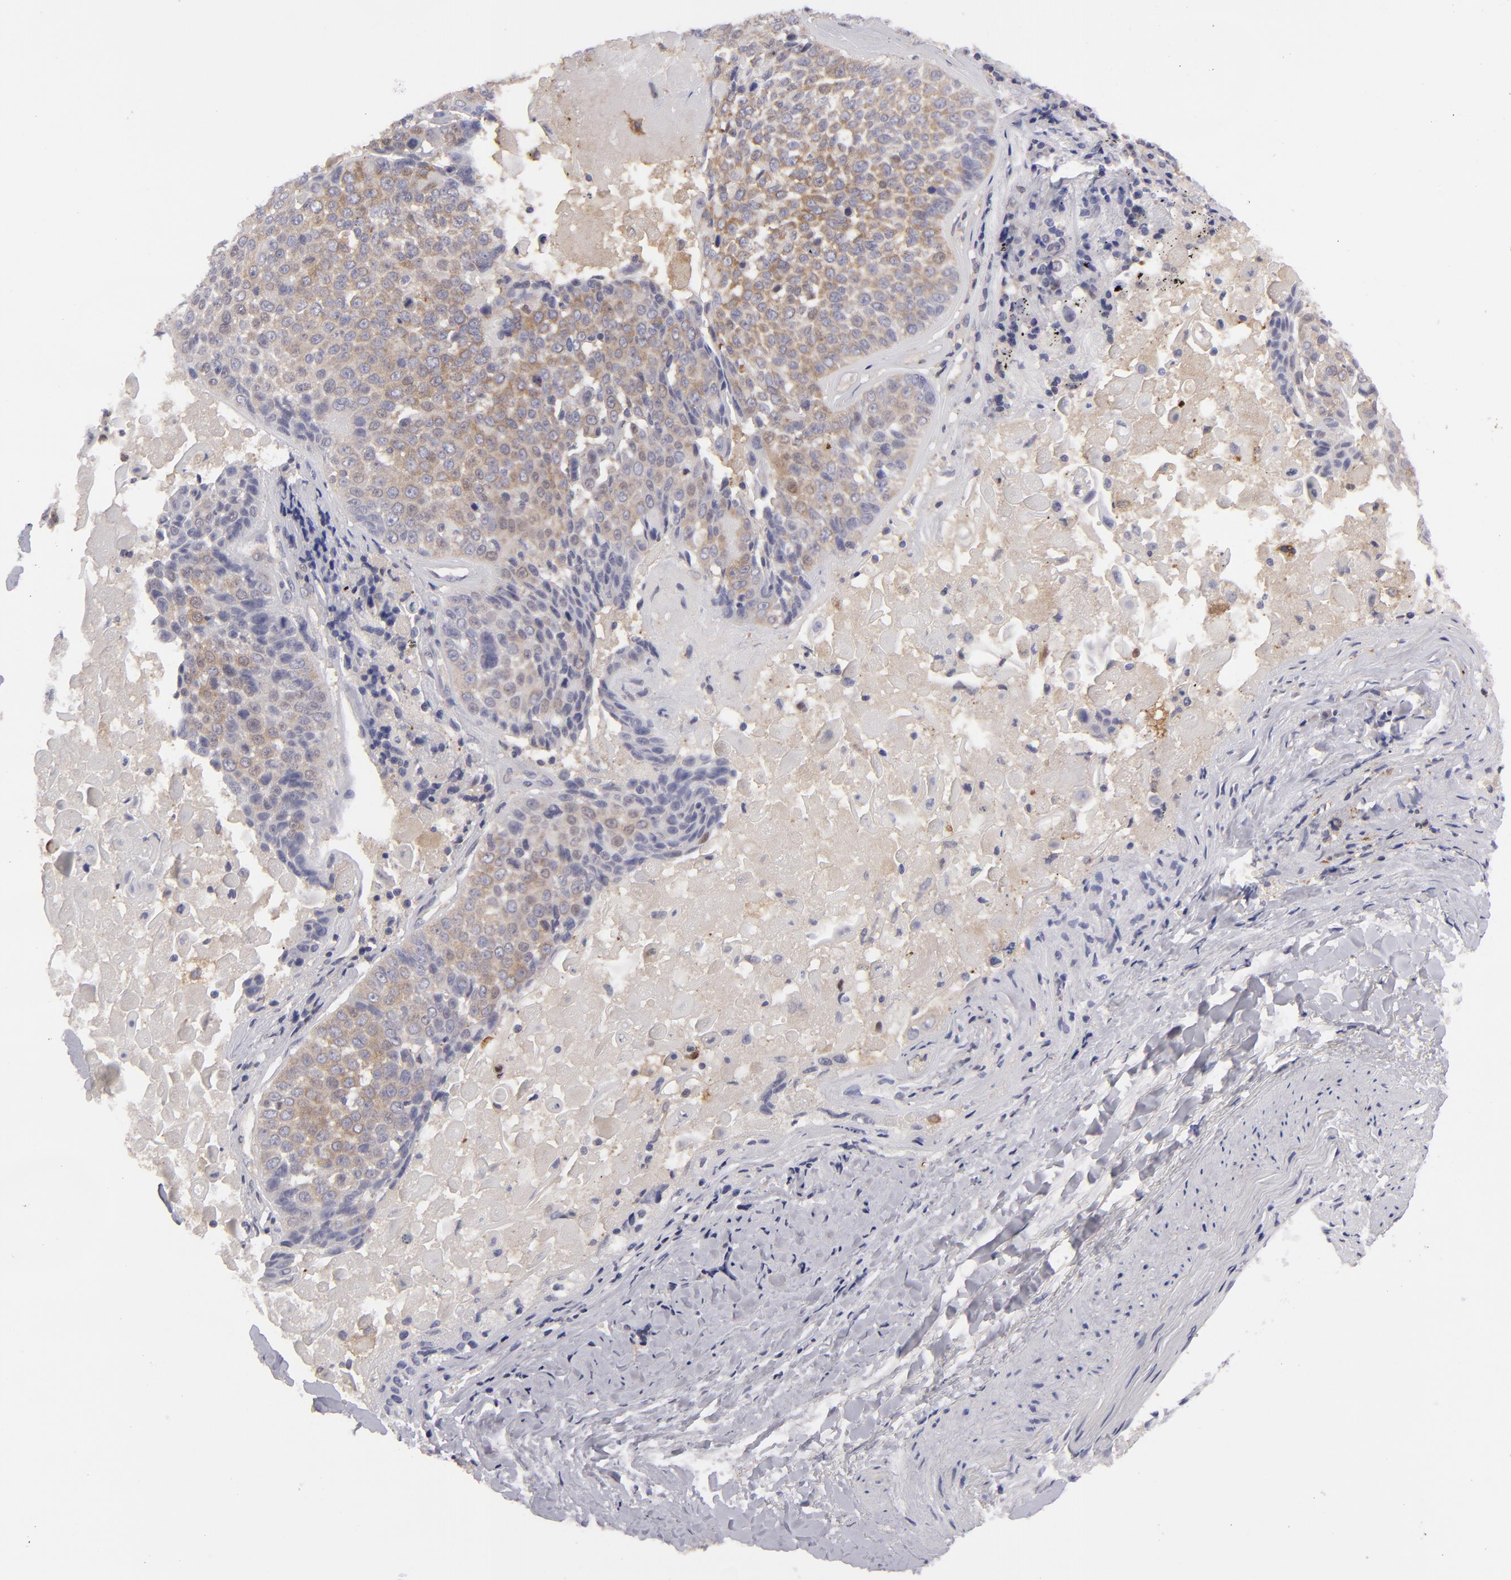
{"staining": {"intensity": "moderate", "quantity": "25%-75%", "location": "cytoplasmic/membranous"}, "tissue": "lung cancer", "cell_type": "Tumor cells", "image_type": "cancer", "snomed": [{"axis": "morphology", "description": "Adenocarcinoma, NOS"}, {"axis": "topography", "description": "Lung"}], "caption": "The immunohistochemical stain shows moderate cytoplasmic/membranous expression in tumor cells of lung cancer tissue.", "gene": "MMP10", "patient": {"sex": "male", "age": 60}}